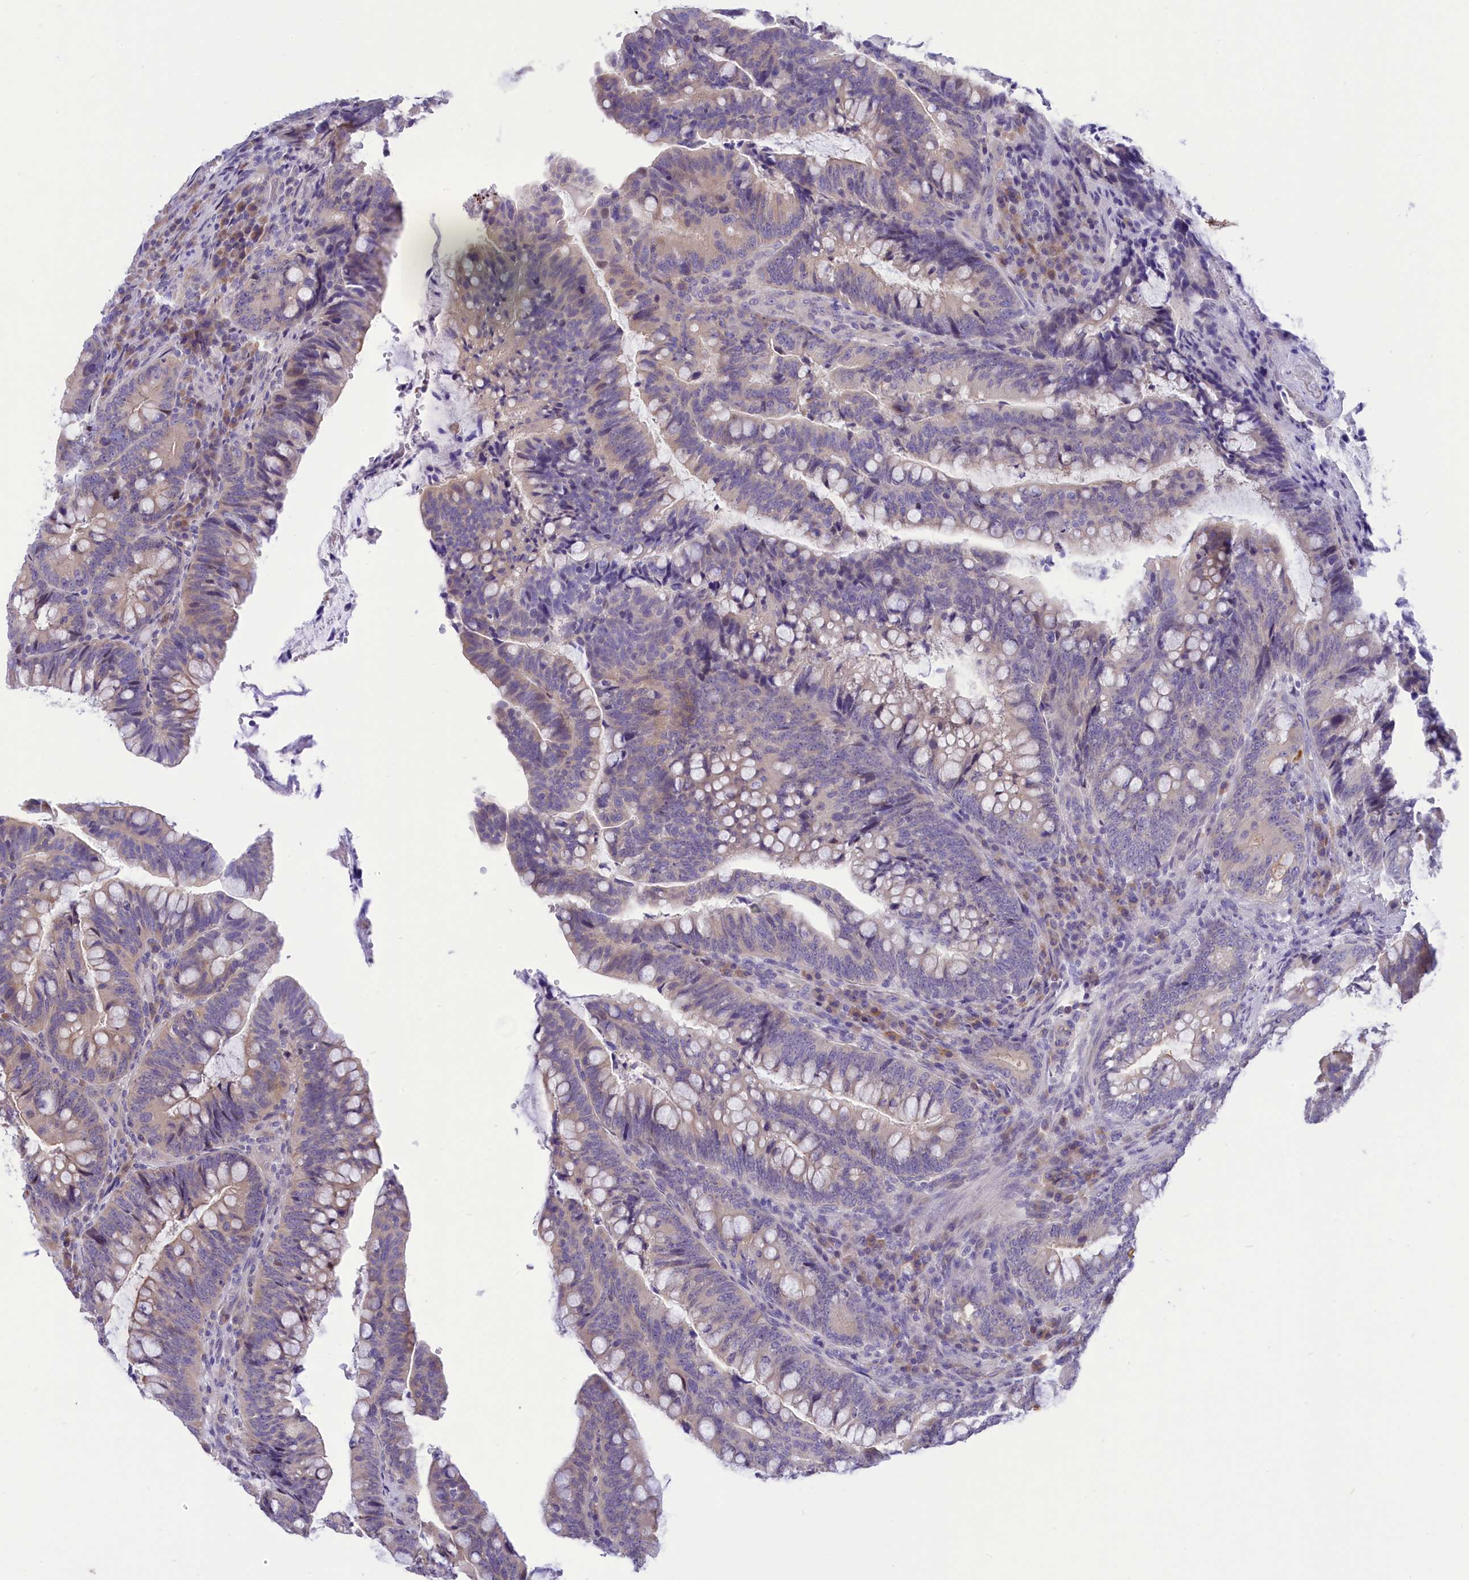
{"staining": {"intensity": "weak", "quantity": "25%-75%", "location": "cytoplasmic/membranous"}, "tissue": "colorectal cancer", "cell_type": "Tumor cells", "image_type": "cancer", "snomed": [{"axis": "morphology", "description": "Adenocarcinoma, NOS"}, {"axis": "topography", "description": "Colon"}], "caption": "Immunohistochemical staining of human colorectal cancer shows low levels of weak cytoplasmic/membranous protein positivity in approximately 25%-75% of tumor cells.", "gene": "DCAF16", "patient": {"sex": "female", "age": 66}}